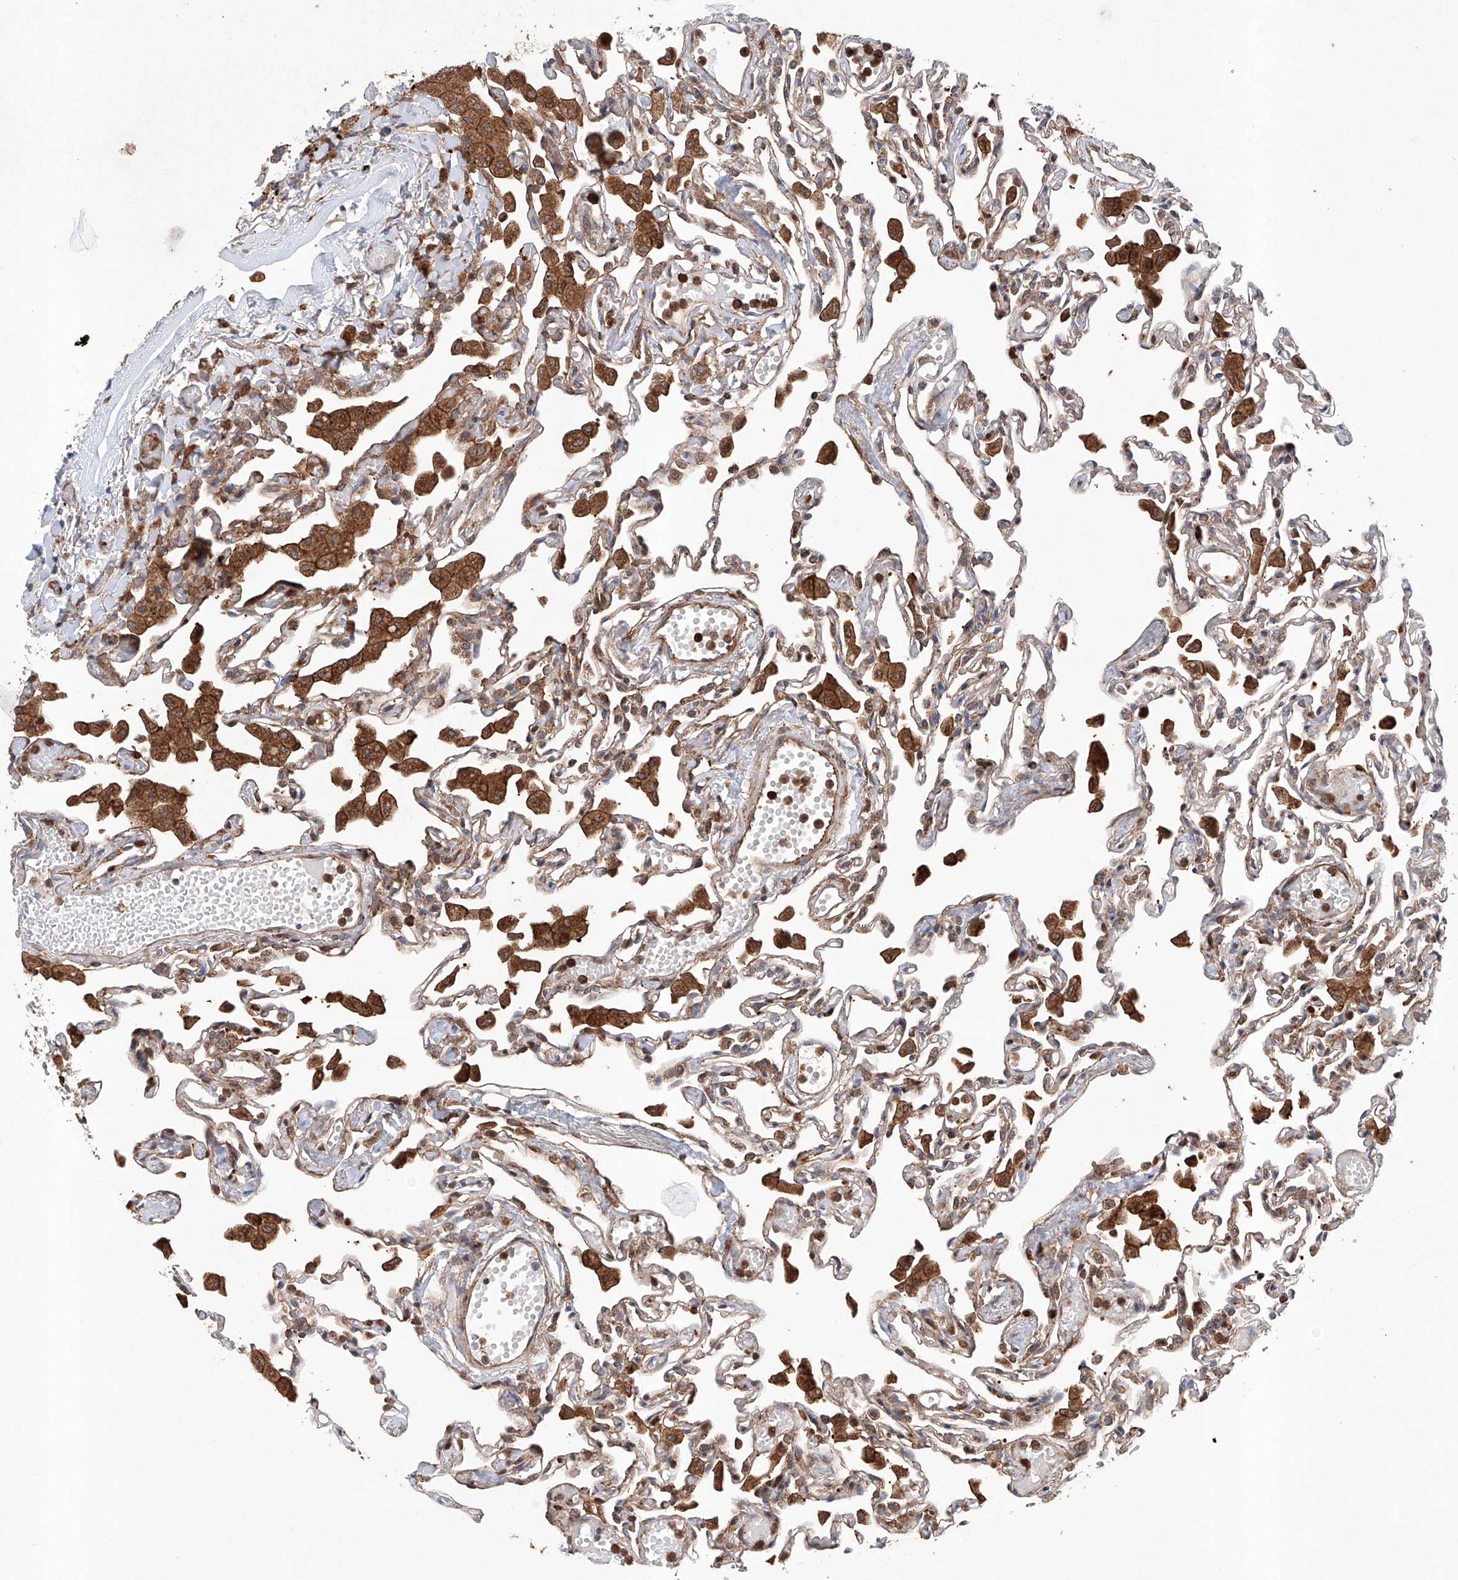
{"staining": {"intensity": "moderate", "quantity": "25%-75%", "location": "cytoplasmic/membranous"}, "tissue": "lung", "cell_type": "Alveolar cells", "image_type": "normal", "snomed": [{"axis": "morphology", "description": "Normal tissue, NOS"}, {"axis": "topography", "description": "Bronchus"}, {"axis": "topography", "description": "Lung"}], "caption": "Immunohistochemistry (IHC) of normal lung shows medium levels of moderate cytoplasmic/membranous staining in about 25%-75% of alveolar cells.", "gene": "TIMM23", "patient": {"sex": "female", "age": 49}}